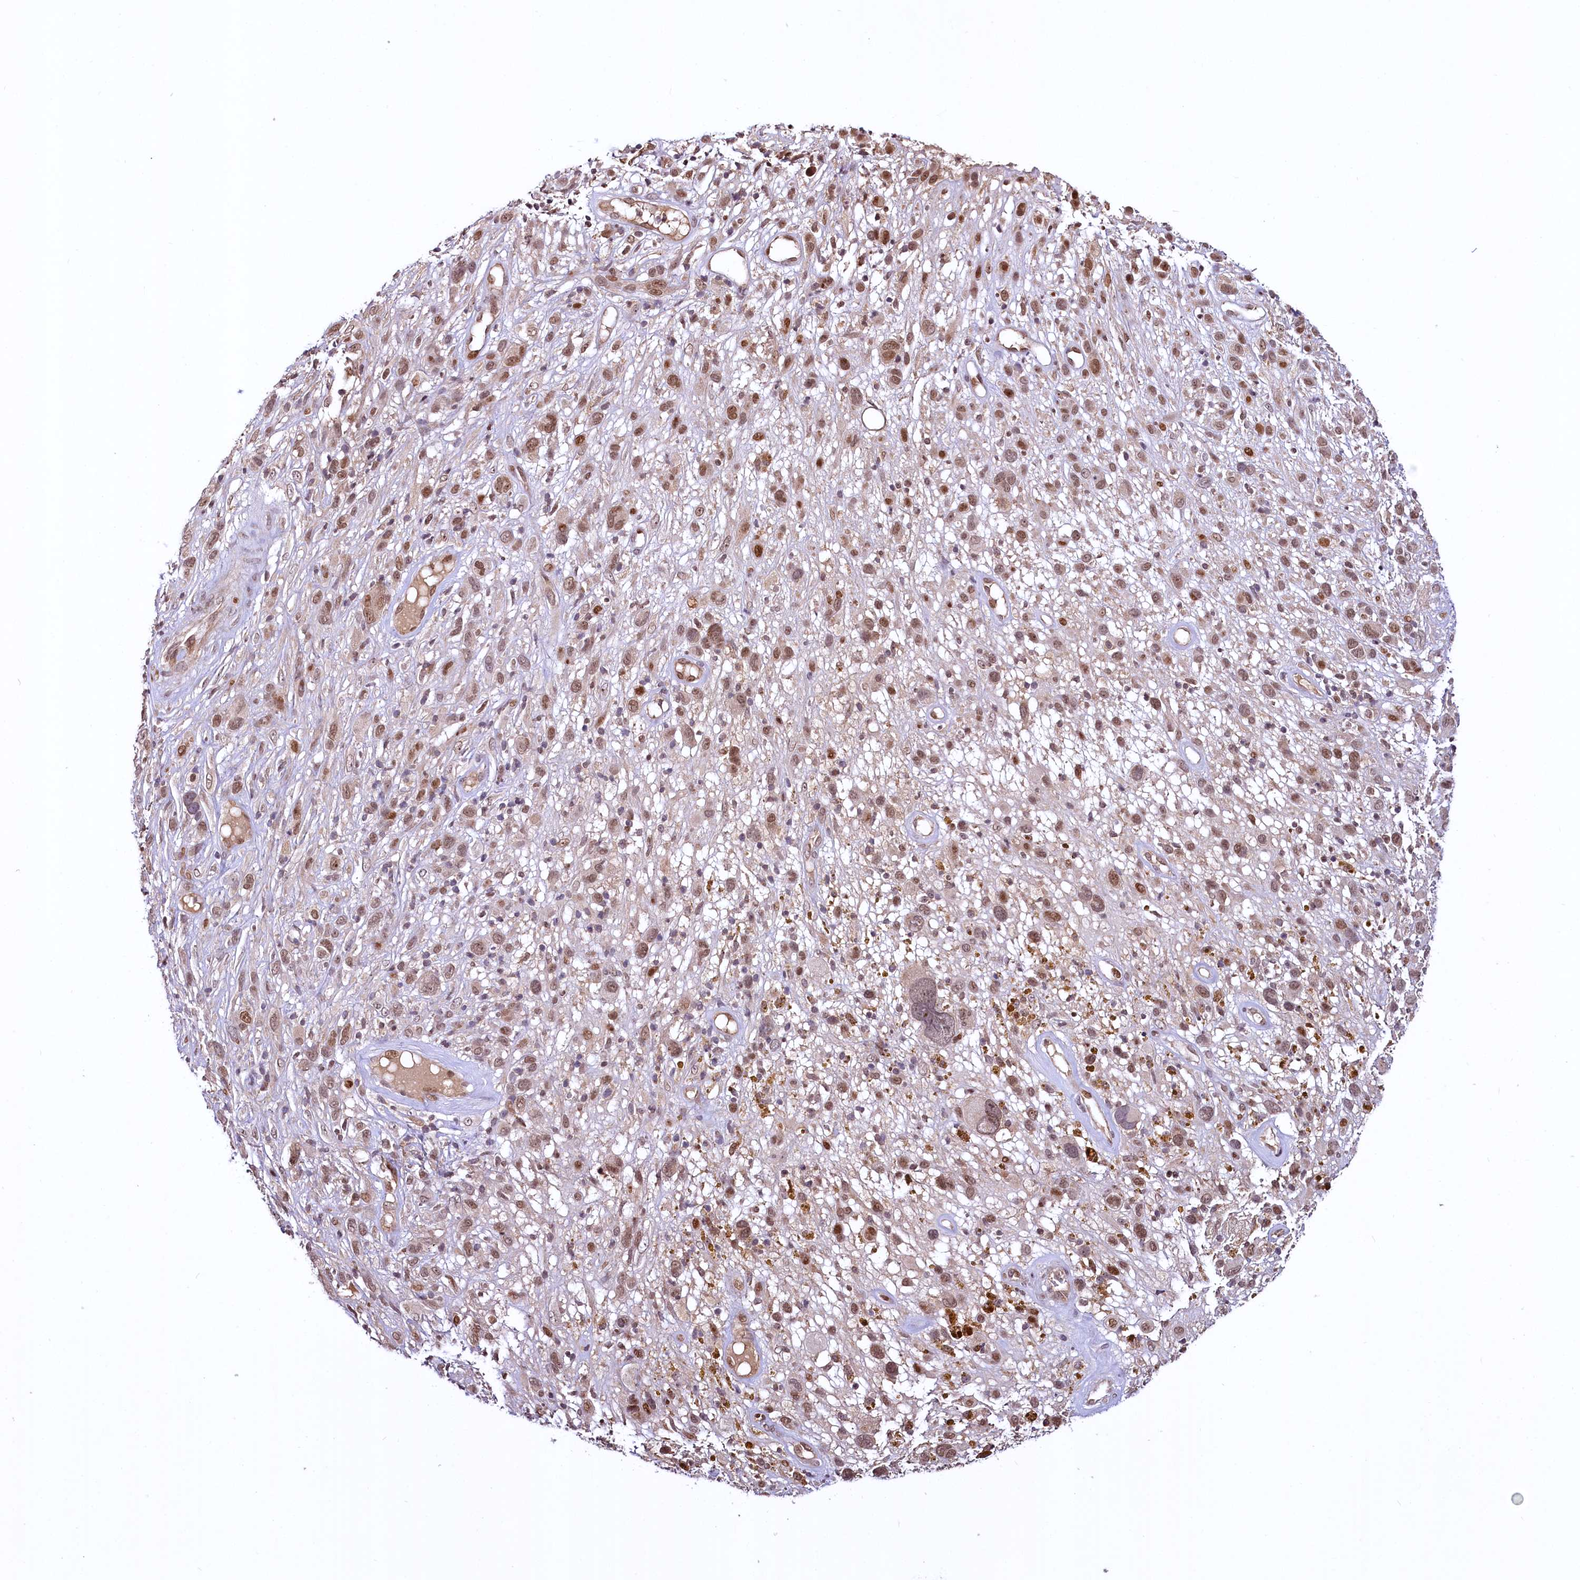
{"staining": {"intensity": "moderate", "quantity": "25%-75%", "location": "nuclear"}, "tissue": "melanoma", "cell_type": "Tumor cells", "image_type": "cancer", "snomed": [{"axis": "morphology", "description": "Malignant melanoma, NOS"}, {"axis": "topography", "description": "Skin of trunk"}], "caption": "About 25%-75% of tumor cells in malignant melanoma display moderate nuclear protein expression as visualized by brown immunohistochemical staining.", "gene": "N4BP2L1", "patient": {"sex": "male", "age": 71}}